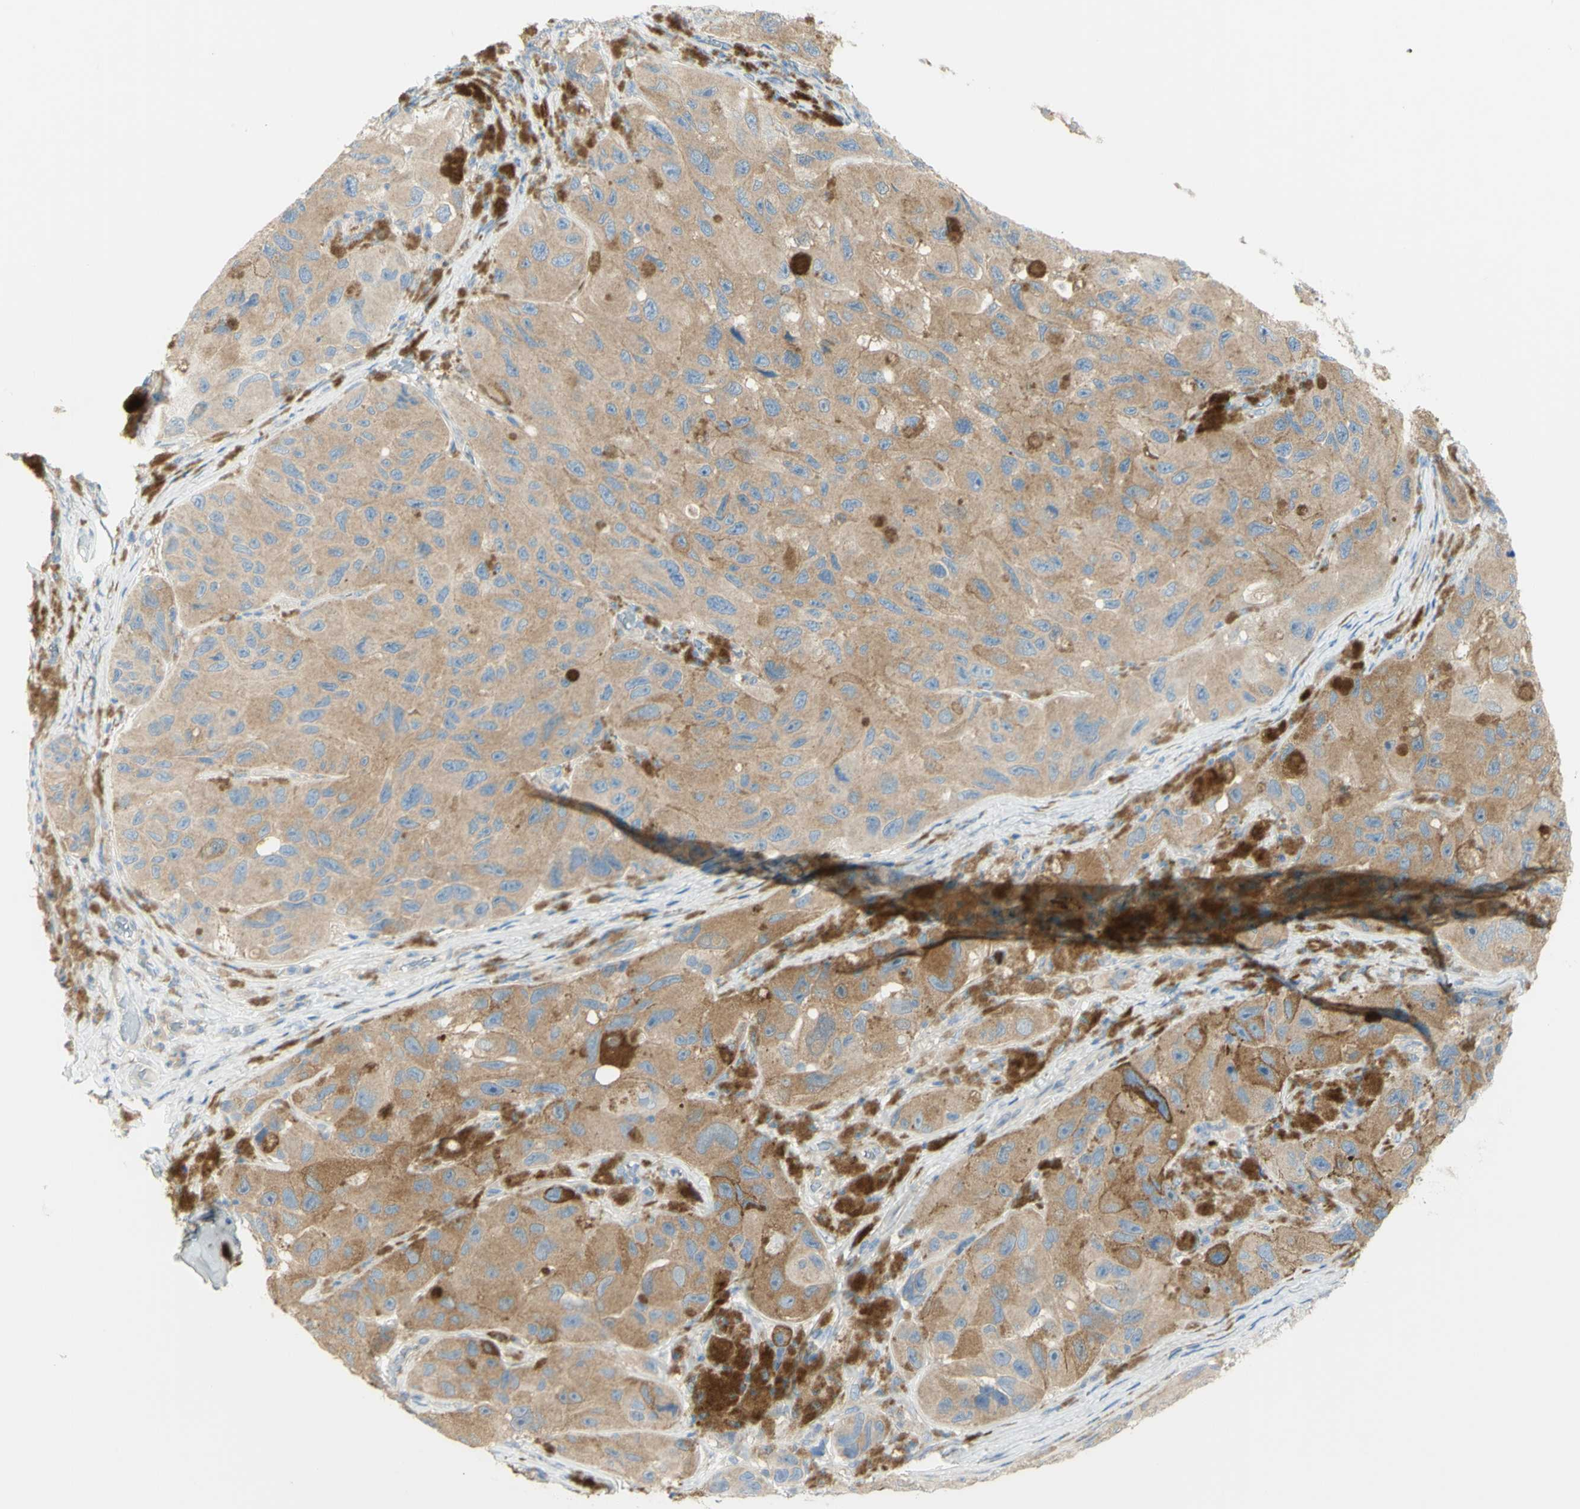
{"staining": {"intensity": "moderate", "quantity": ">75%", "location": "cytoplasmic/membranous"}, "tissue": "melanoma", "cell_type": "Tumor cells", "image_type": "cancer", "snomed": [{"axis": "morphology", "description": "Malignant melanoma, NOS"}, {"axis": "topography", "description": "Skin"}], "caption": "Protein staining reveals moderate cytoplasmic/membranous staining in approximately >75% of tumor cells in melanoma. (DAB = brown stain, brightfield microscopy at high magnification).", "gene": "GCNT3", "patient": {"sex": "female", "age": 73}}